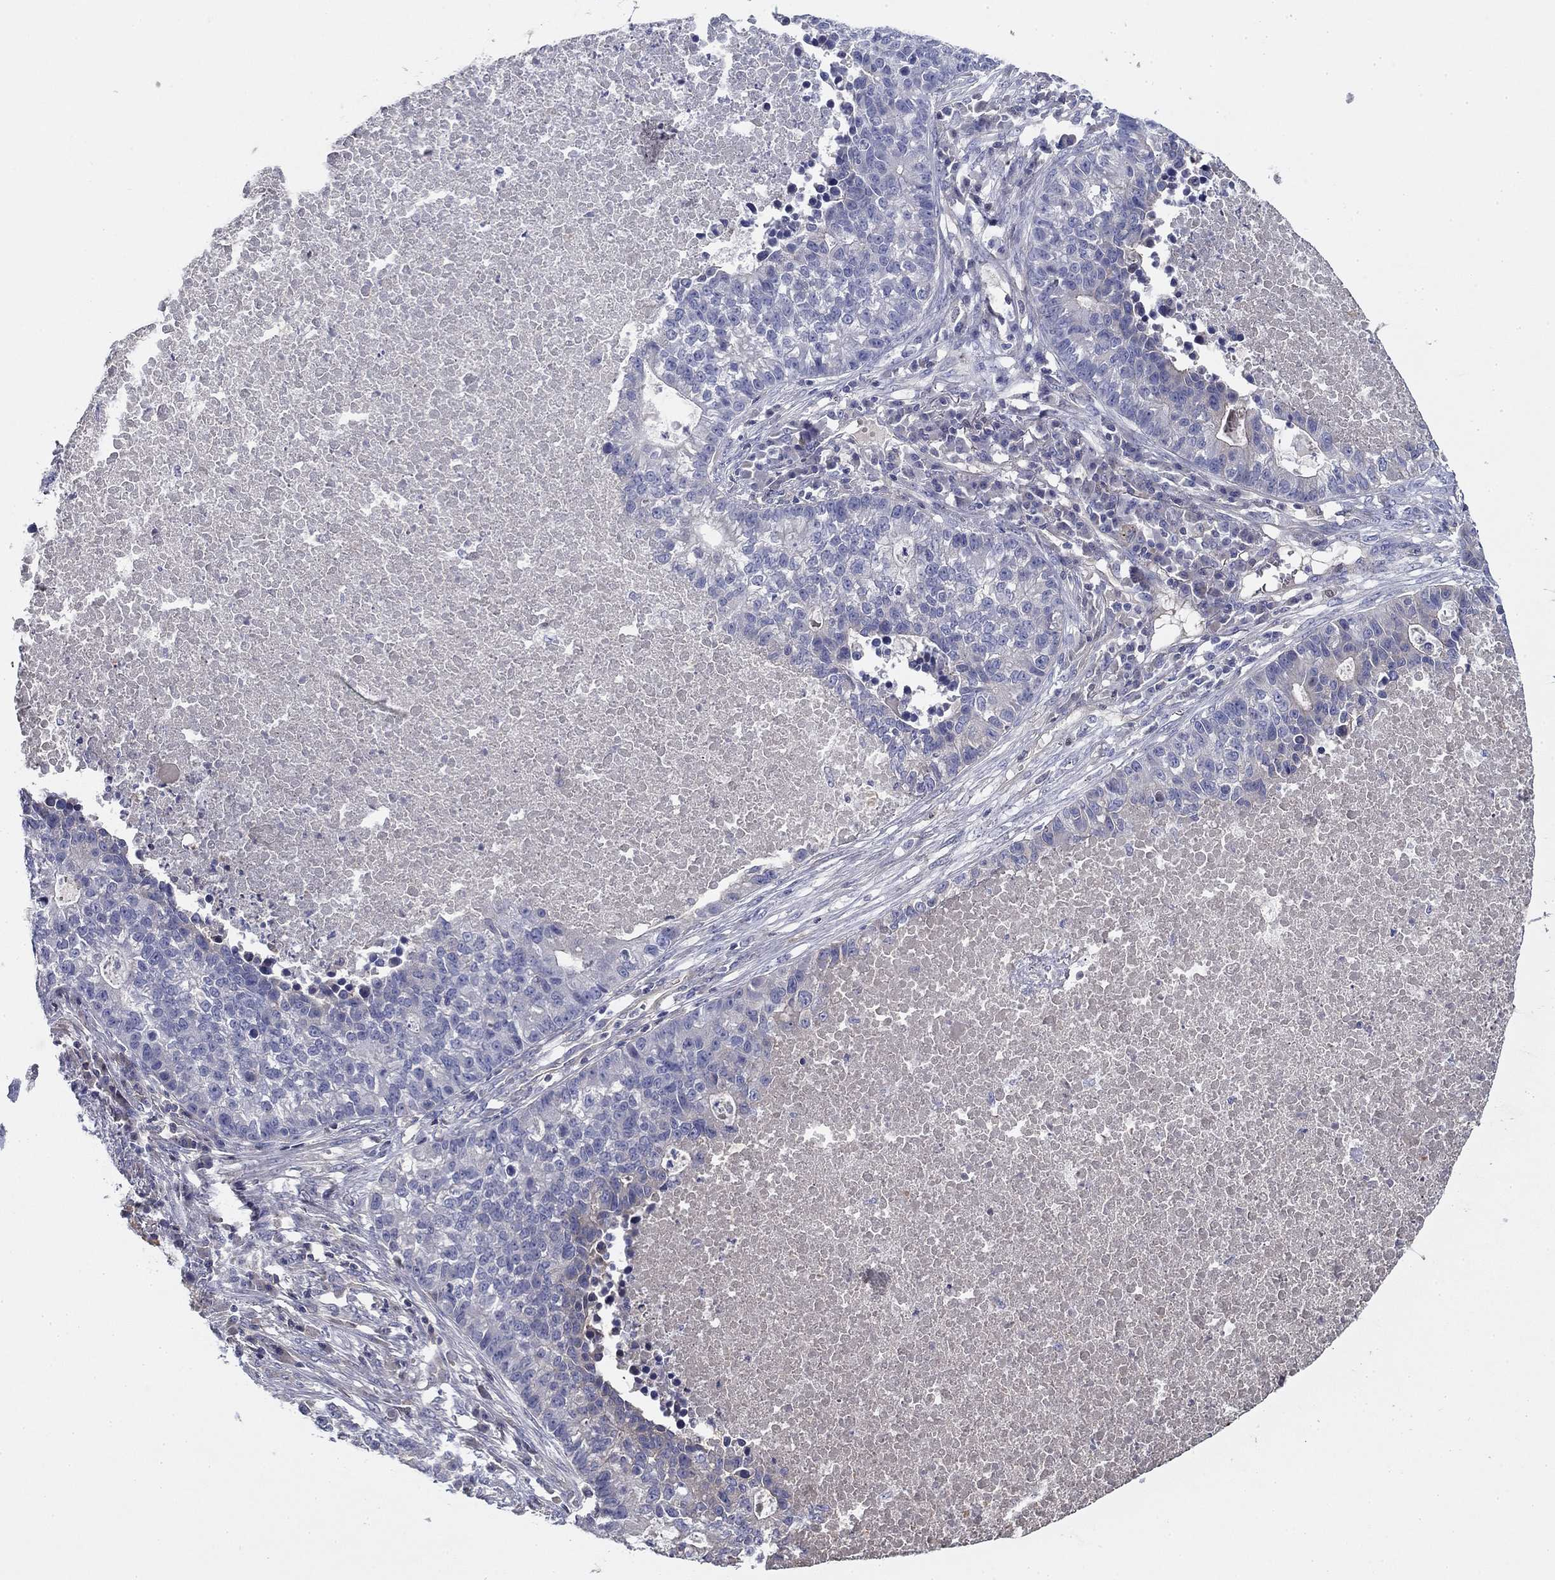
{"staining": {"intensity": "negative", "quantity": "none", "location": "none"}, "tissue": "lung cancer", "cell_type": "Tumor cells", "image_type": "cancer", "snomed": [{"axis": "morphology", "description": "Adenocarcinoma, NOS"}, {"axis": "topography", "description": "Lung"}], "caption": "The image exhibits no staining of tumor cells in lung adenocarcinoma. (Immunohistochemistry (ihc), brightfield microscopy, high magnification).", "gene": "CPLX4", "patient": {"sex": "male", "age": 57}}